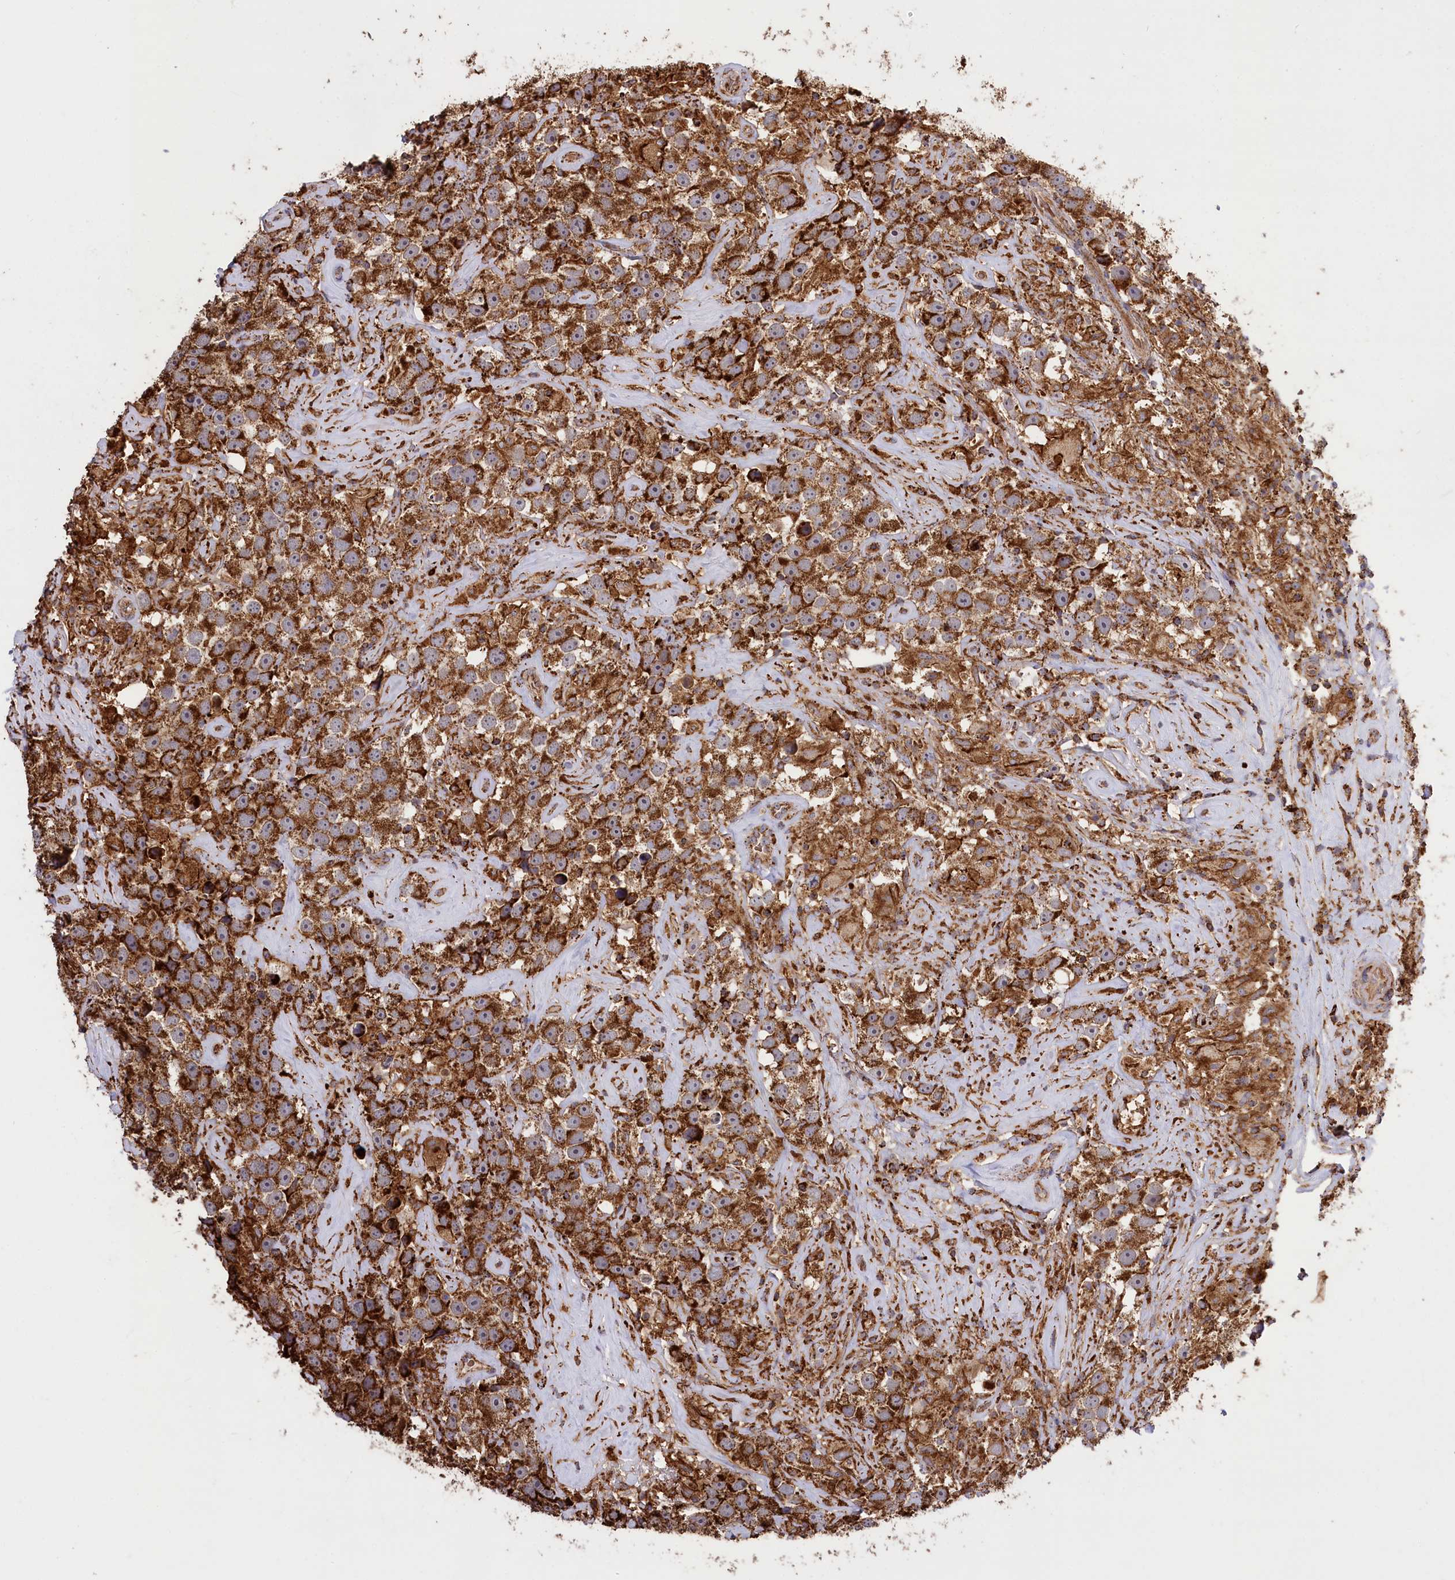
{"staining": {"intensity": "strong", "quantity": ">75%", "location": "cytoplasmic/membranous"}, "tissue": "testis cancer", "cell_type": "Tumor cells", "image_type": "cancer", "snomed": [{"axis": "morphology", "description": "Seminoma, NOS"}, {"axis": "topography", "description": "Testis"}], "caption": "This photomicrograph exhibits IHC staining of seminoma (testis), with high strong cytoplasmic/membranous staining in about >75% of tumor cells.", "gene": "CARD19", "patient": {"sex": "male", "age": 49}}